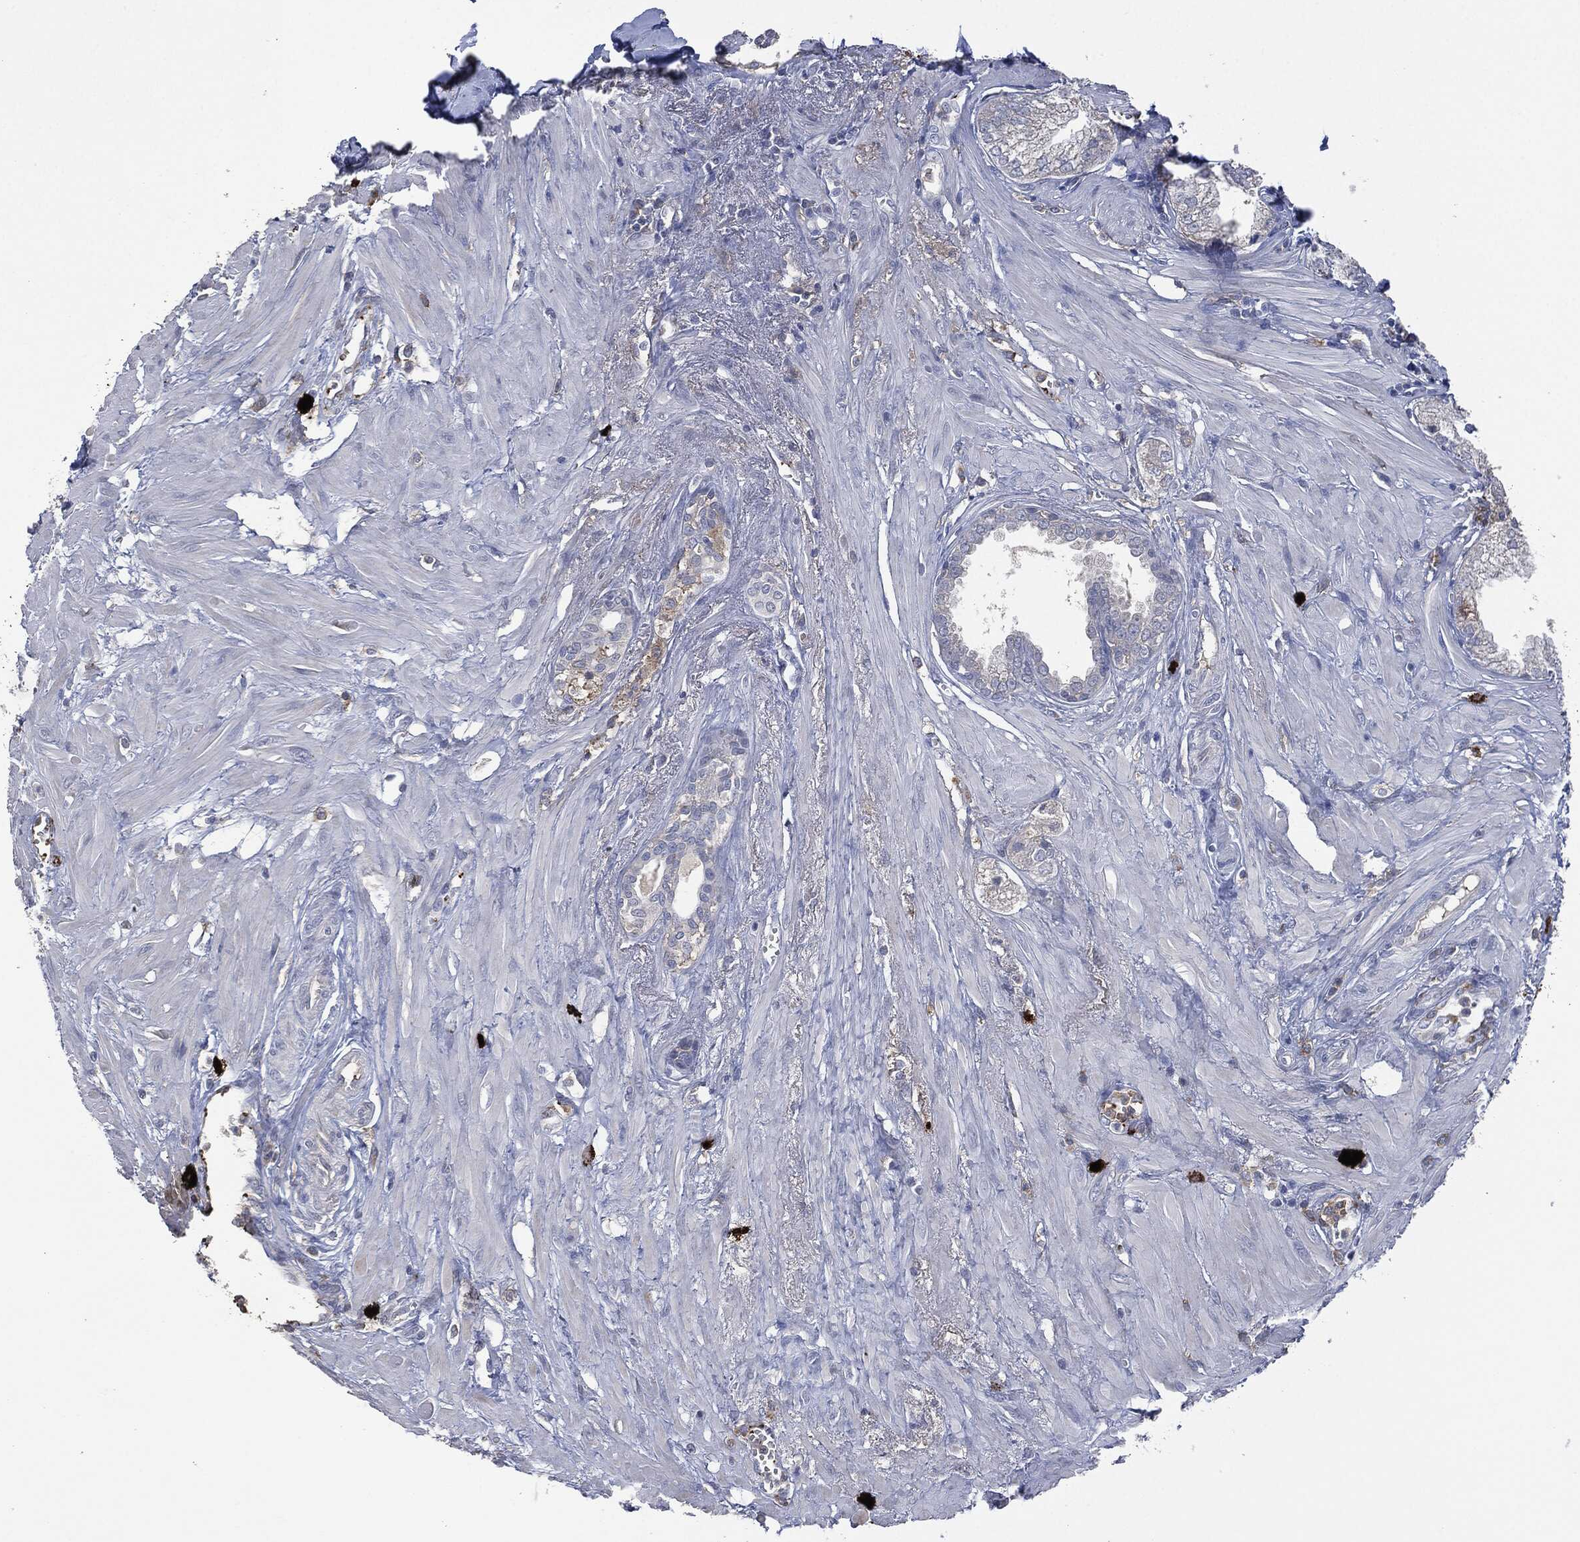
{"staining": {"intensity": "moderate", "quantity": "<25%", "location": "cytoplasmic/membranous"}, "tissue": "prostate cancer", "cell_type": "Tumor cells", "image_type": "cancer", "snomed": [{"axis": "morphology", "description": "Adenocarcinoma, NOS"}, {"axis": "topography", "description": "Prostate and seminal vesicle, NOS"}, {"axis": "topography", "description": "Prostate"}], "caption": "Immunohistochemistry (IHC) photomicrograph of neoplastic tissue: human adenocarcinoma (prostate) stained using immunohistochemistry reveals low levels of moderate protein expression localized specifically in the cytoplasmic/membranous of tumor cells, appearing as a cytoplasmic/membranous brown color.", "gene": "CD33", "patient": {"sex": "male", "age": 79}}